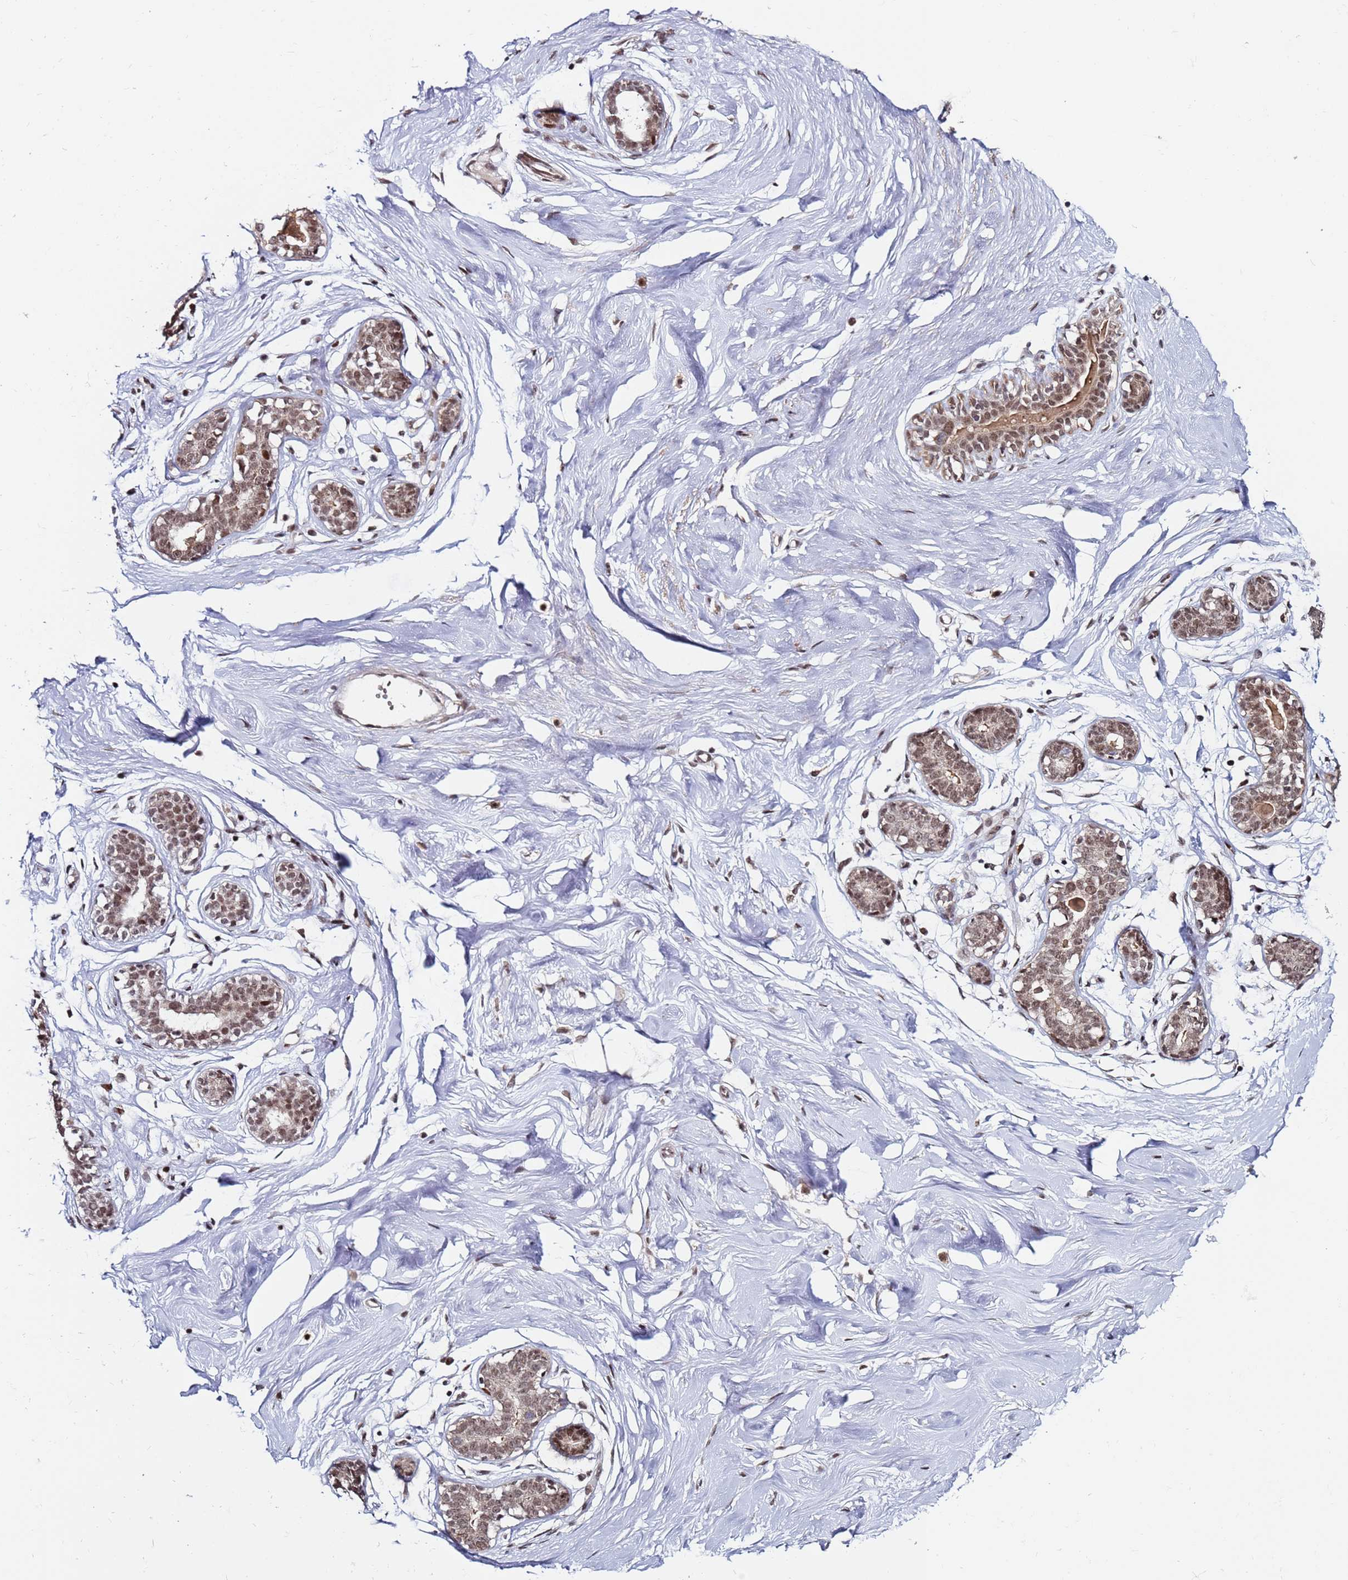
{"staining": {"intensity": "negative", "quantity": "none", "location": "none"}, "tissue": "breast", "cell_type": "Adipocytes", "image_type": "normal", "snomed": [{"axis": "morphology", "description": "Normal tissue, NOS"}, {"axis": "morphology", "description": "Adenoma, NOS"}, {"axis": "topography", "description": "Breast"}], "caption": "Breast was stained to show a protein in brown. There is no significant positivity in adipocytes. Nuclei are stained in blue.", "gene": "PPM1H", "patient": {"sex": "female", "age": 23}}